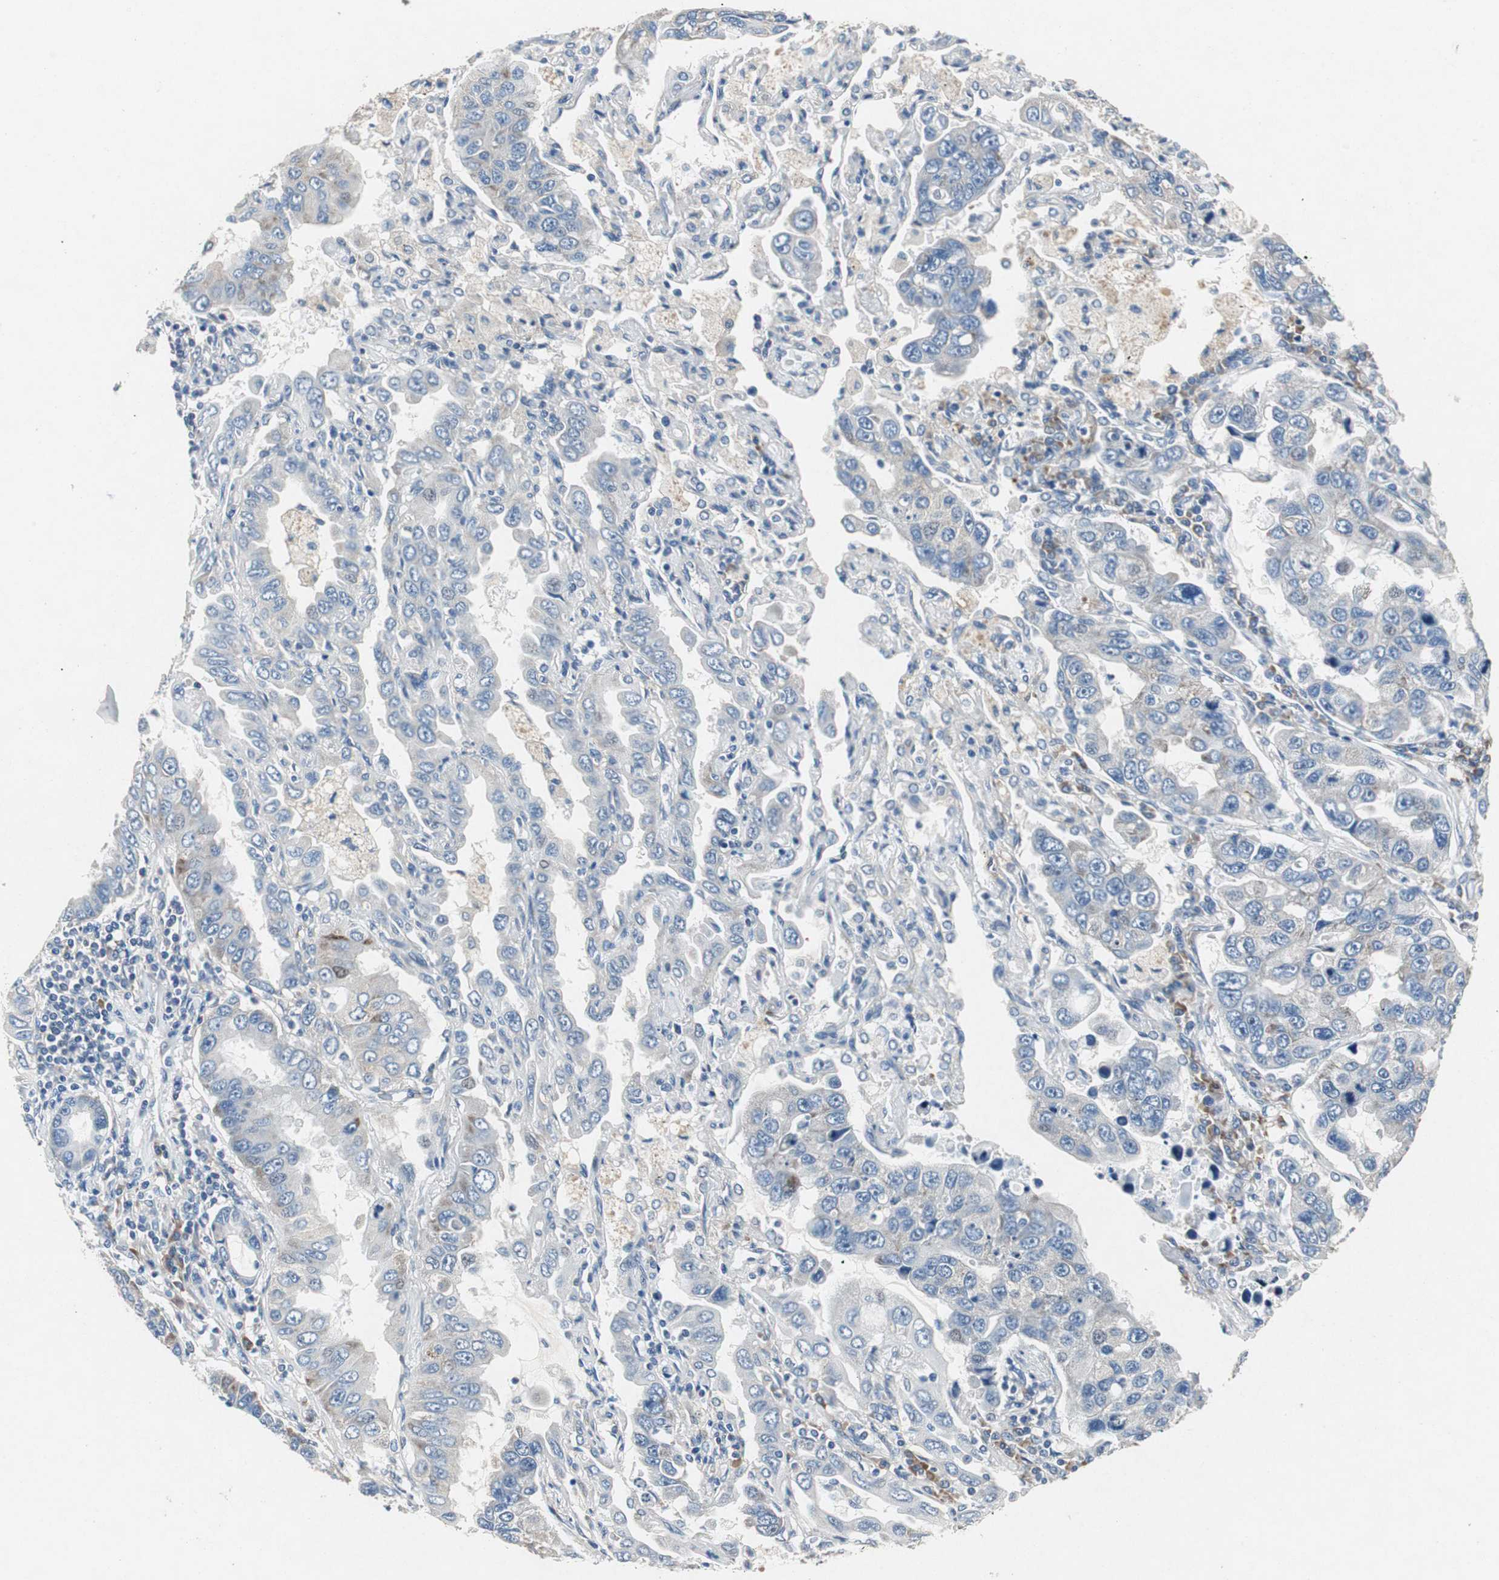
{"staining": {"intensity": "negative", "quantity": "none", "location": "none"}, "tissue": "lung cancer", "cell_type": "Tumor cells", "image_type": "cancer", "snomed": [{"axis": "morphology", "description": "Adenocarcinoma, NOS"}, {"axis": "topography", "description": "Lung"}], "caption": "An IHC histopathology image of lung cancer (adenocarcinoma) is shown. There is no staining in tumor cells of lung cancer (adenocarcinoma).", "gene": "RPL35", "patient": {"sex": "male", "age": 64}}